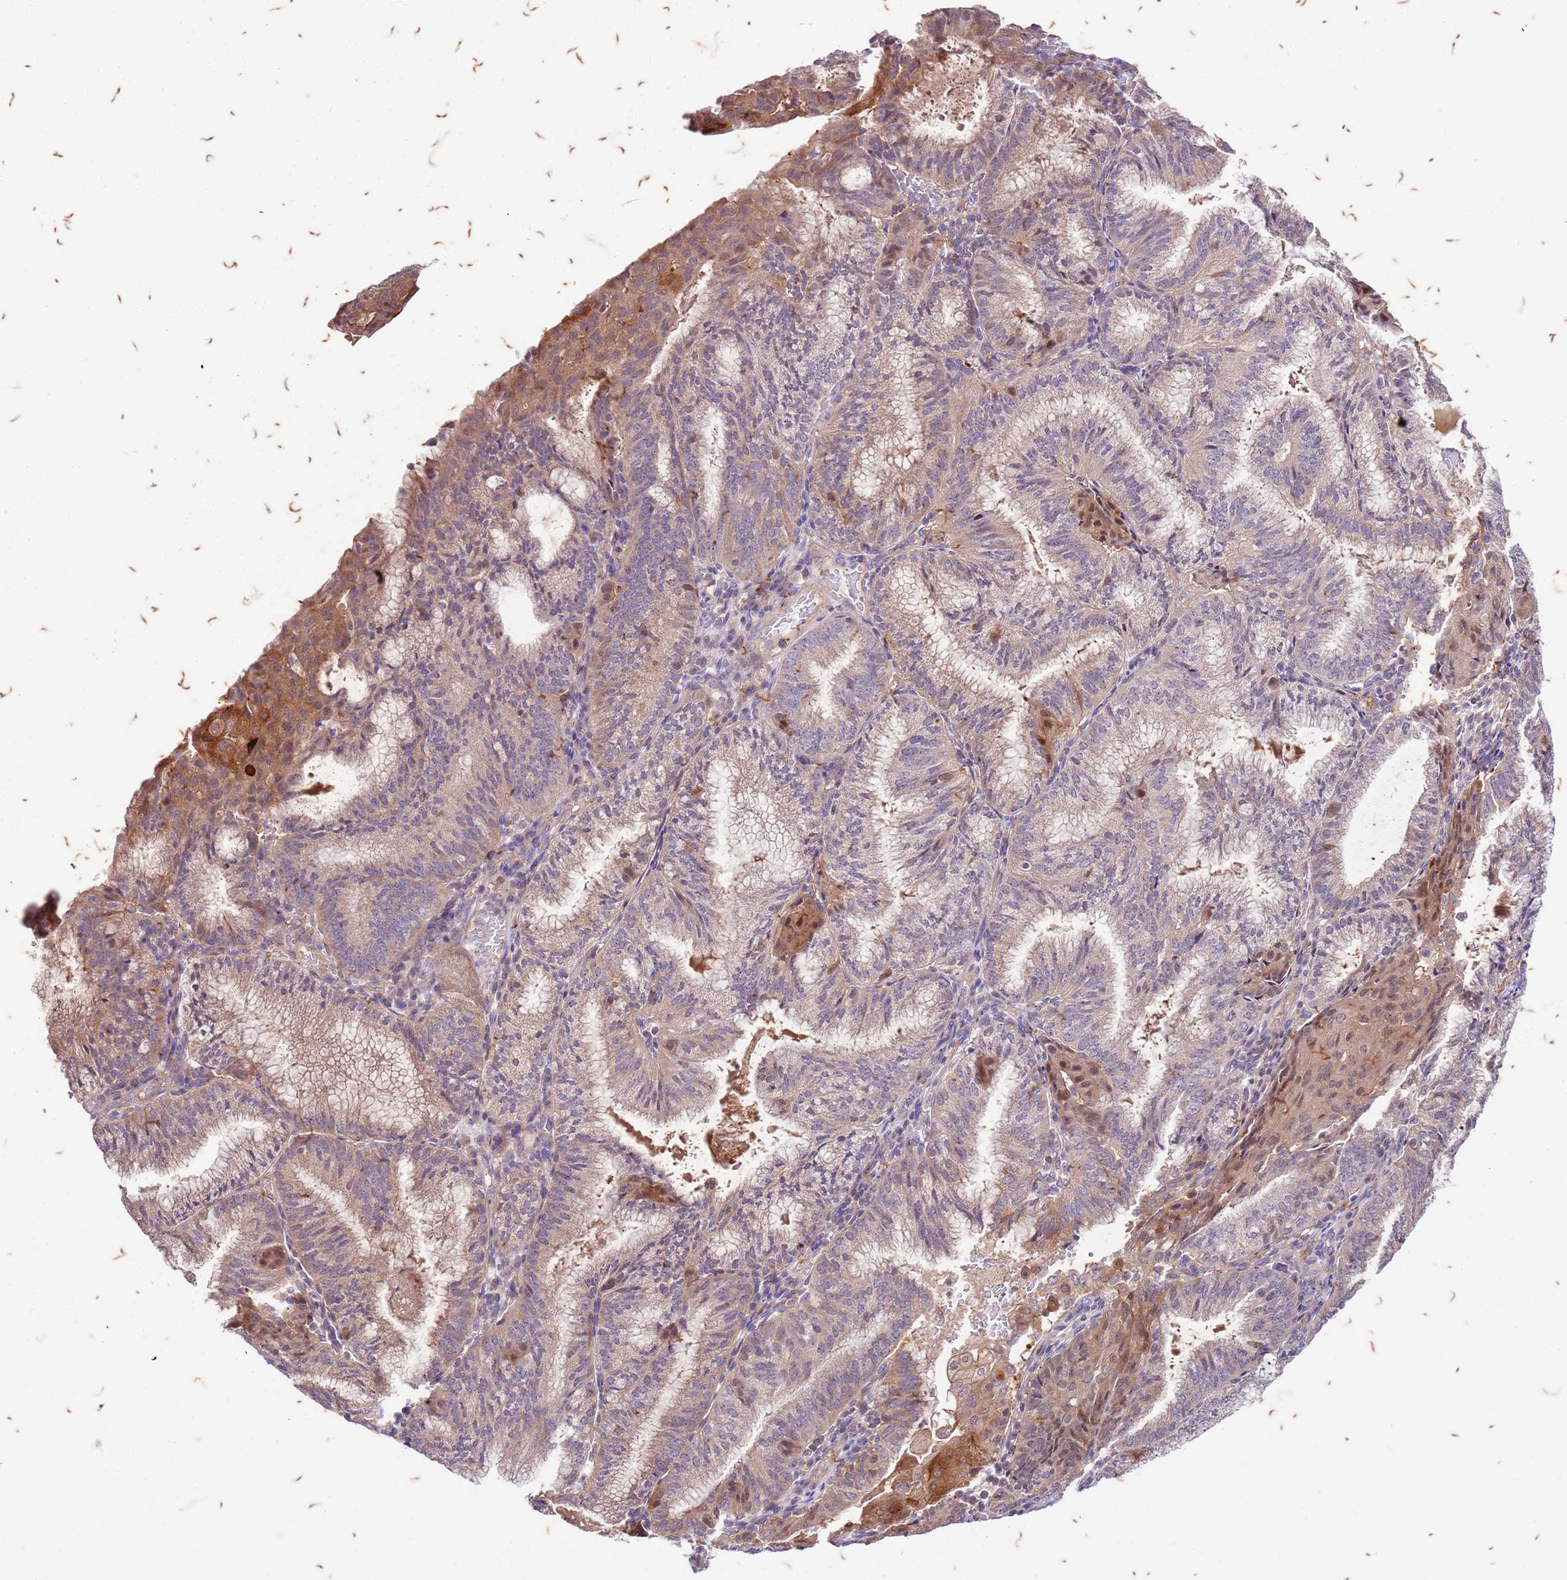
{"staining": {"intensity": "moderate", "quantity": "<25%", "location": "cytoplasmic/membranous,nuclear"}, "tissue": "endometrial cancer", "cell_type": "Tumor cells", "image_type": "cancer", "snomed": [{"axis": "morphology", "description": "Adenocarcinoma, NOS"}, {"axis": "topography", "description": "Endometrium"}], "caption": "High-magnification brightfield microscopy of endometrial adenocarcinoma stained with DAB (3,3'-diaminobenzidine) (brown) and counterstained with hematoxylin (blue). tumor cells exhibit moderate cytoplasmic/membranous and nuclear positivity is seen in approximately<25% of cells.", "gene": "RAPGEF3", "patient": {"sex": "female", "age": 49}}